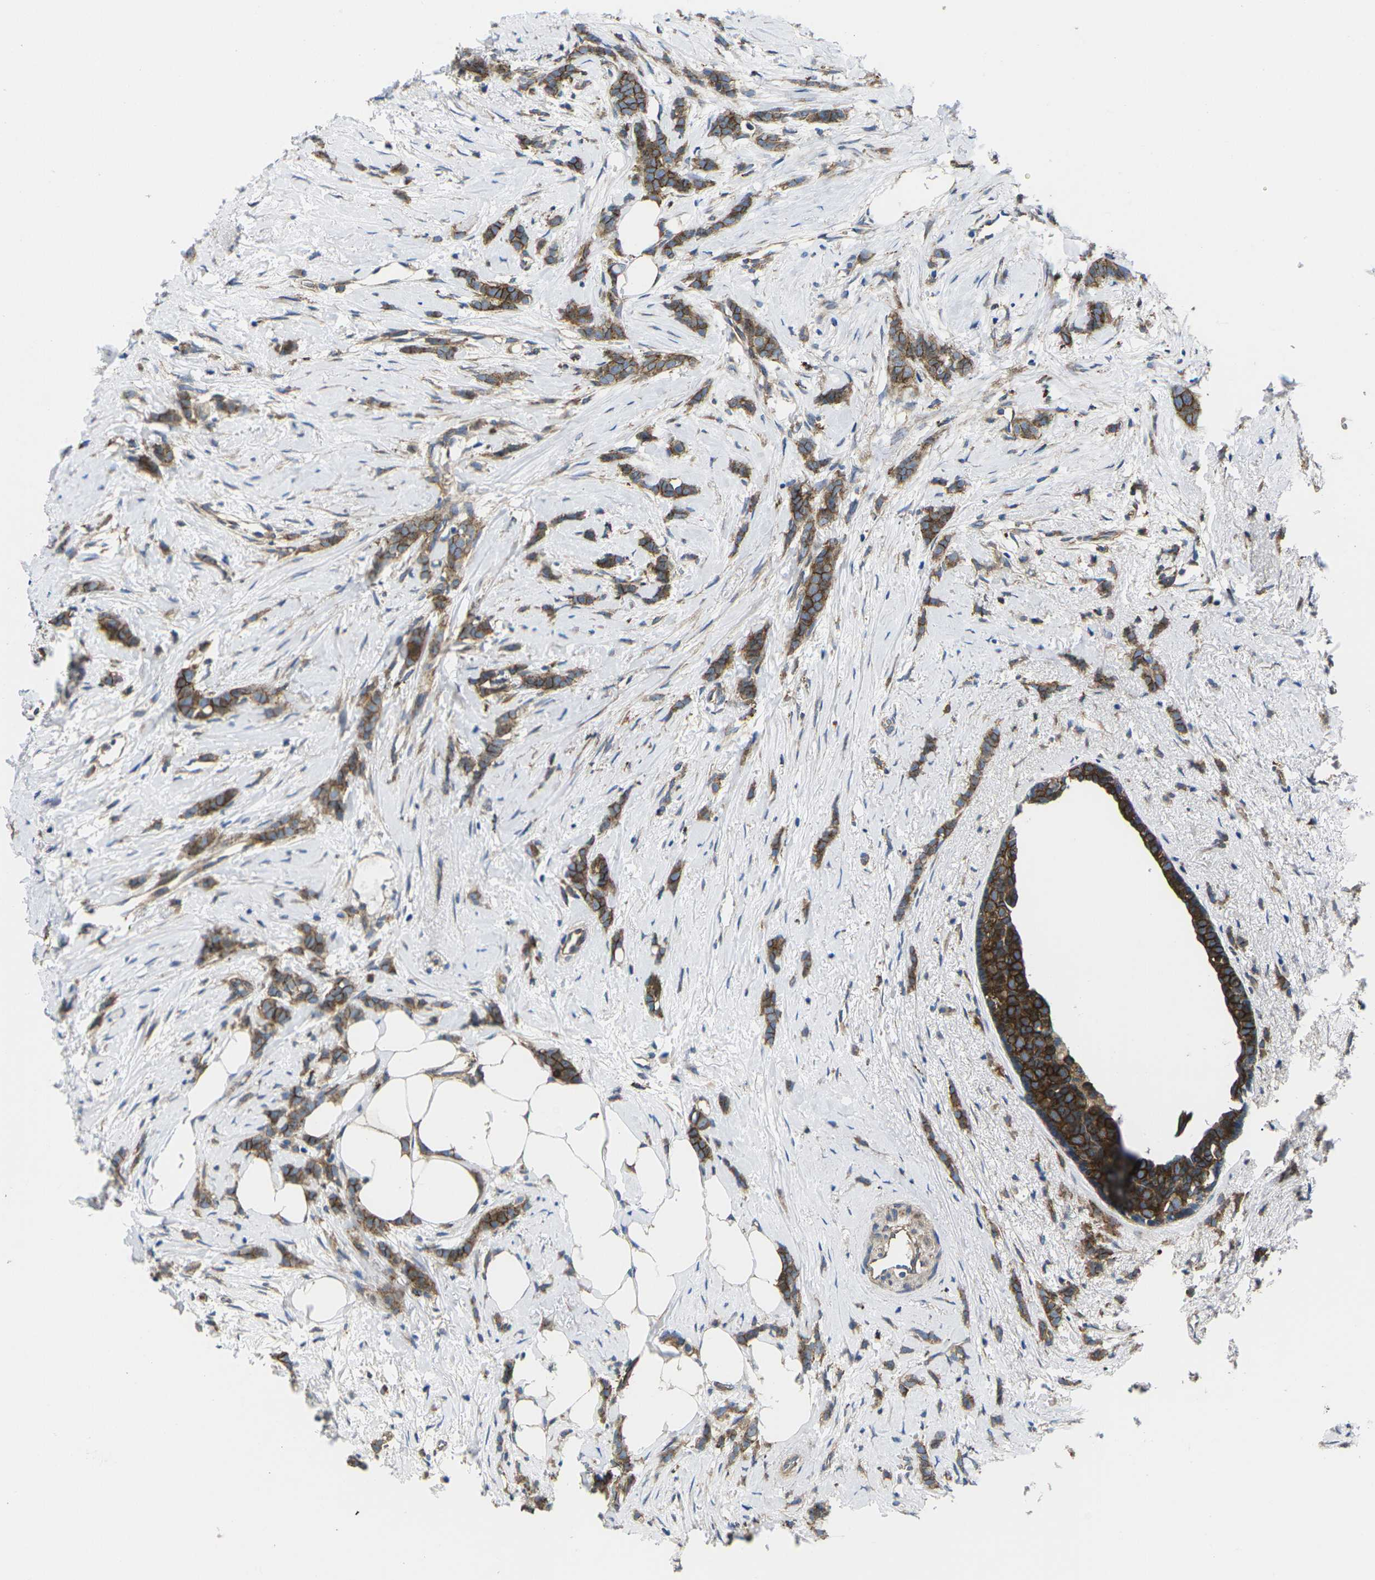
{"staining": {"intensity": "moderate", "quantity": ">75%", "location": "cytoplasmic/membranous"}, "tissue": "breast cancer", "cell_type": "Tumor cells", "image_type": "cancer", "snomed": [{"axis": "morphology", "description": "Lobular carcinoma, in situ"}, {"axis": "morphology", "description": "Lobular carcinoma"}, {"axis": "topography", "description": "Breast"}], "caption": "This is a micrograph of IHC staining of breast lobular carcinoma in situ, which shows moderate positivity in the cytoplasmic/membranous of tumor cells.", "gene": "DLG1", "patient": {"sex": "female", "age": 41}}